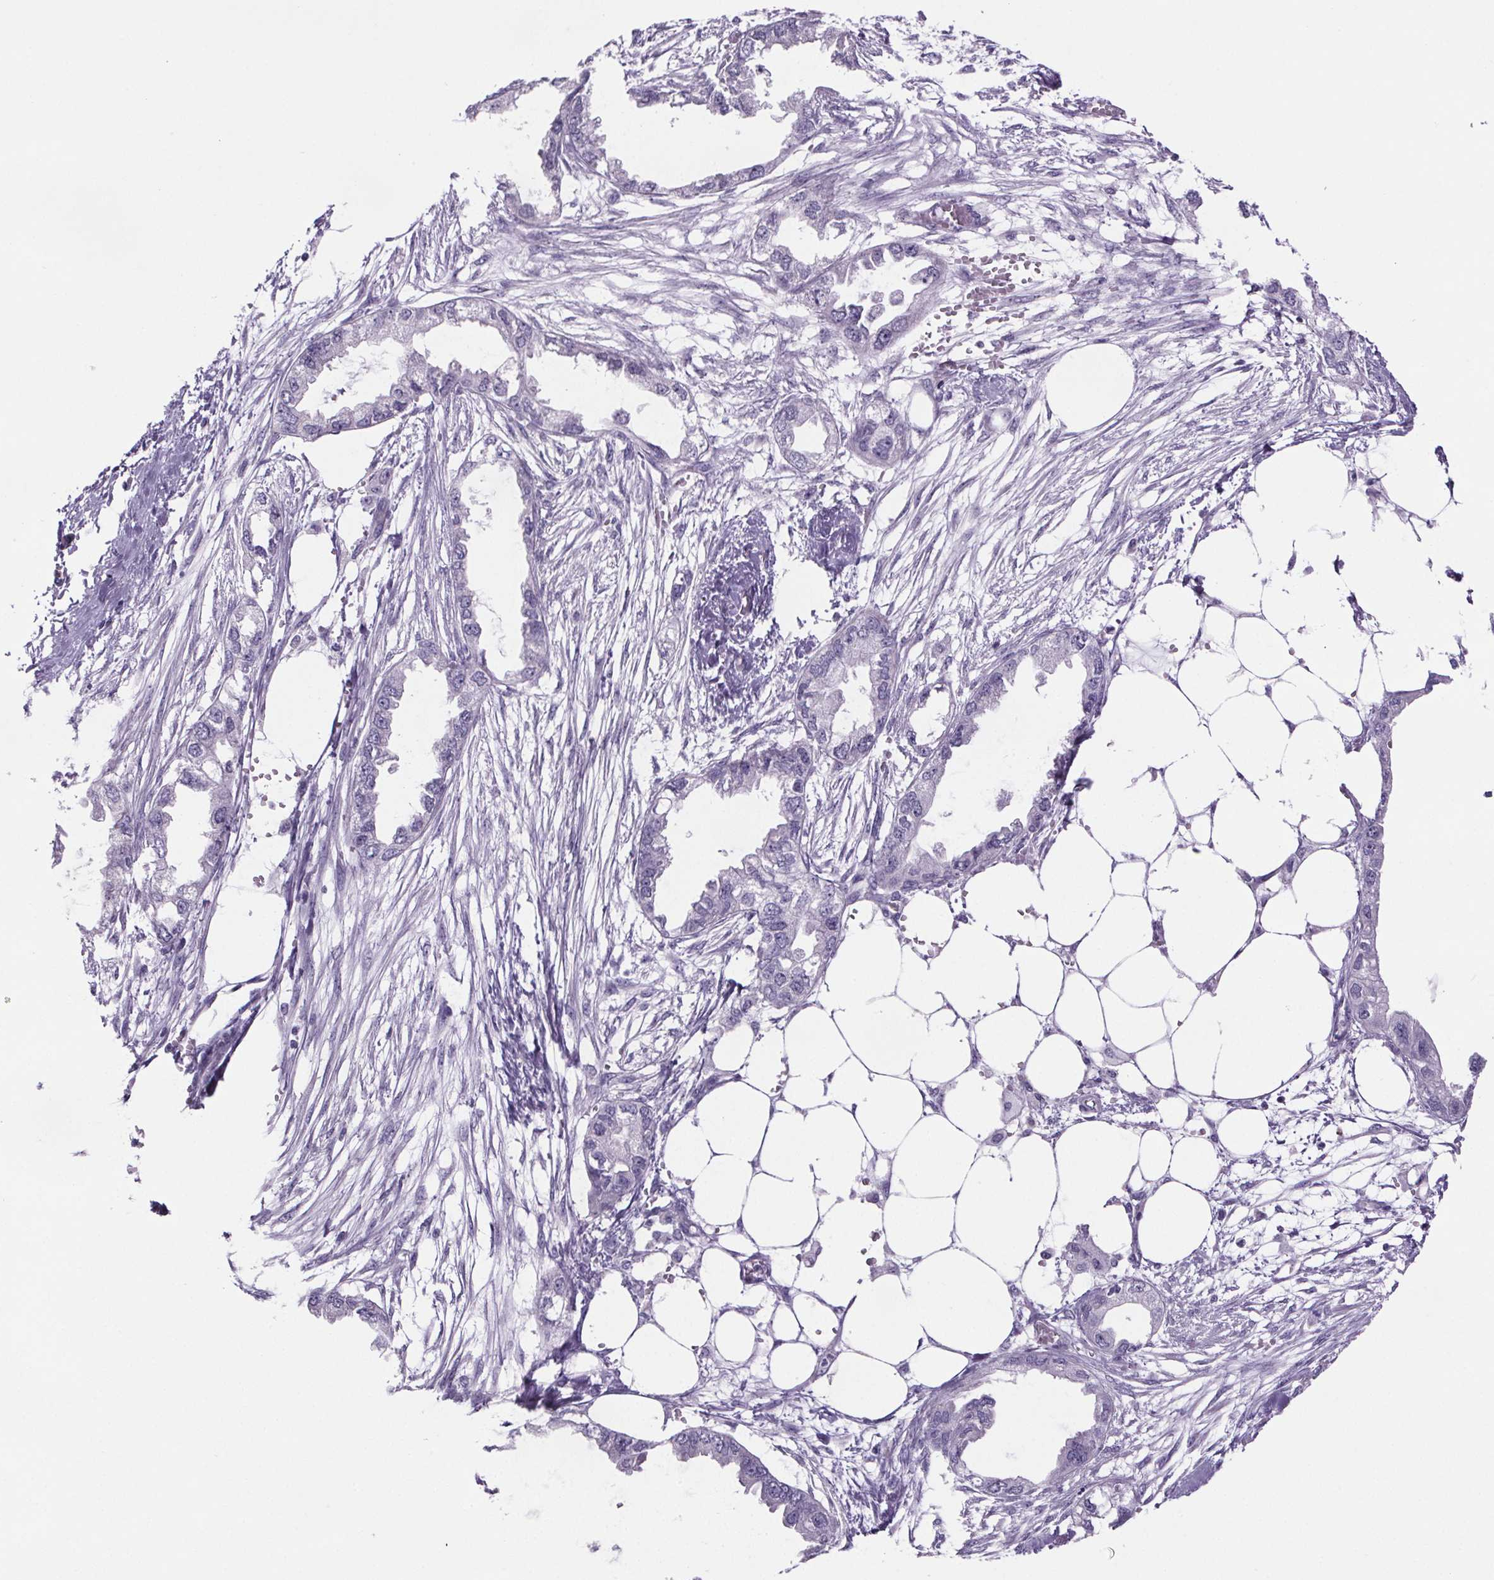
{"staining": {"intensity": "negative", "quantity": "none", "location": "none"}, "tissue": "endometrial cancer", "cell_type": "Tumor cells", "image_type": "cancer", "snomed": [{"axis": "morphology", "description": "Adenocarcinoma, NOS"}, {"axis": "morphology", "description": "Adenocarcinoma, metastatic, NOS"}, {"axis": "topography", "description": "Adipose tissue"}, {"axis": "topography", "description": "Endometrium"}], "caption": "A high-resolution micrograph shows IHC staining of adenocarcinoma (endometrial), which shows no significant expression in tumor cells.", "gene": "CUBN", "patient": {"sex": "female", "age": 67}}